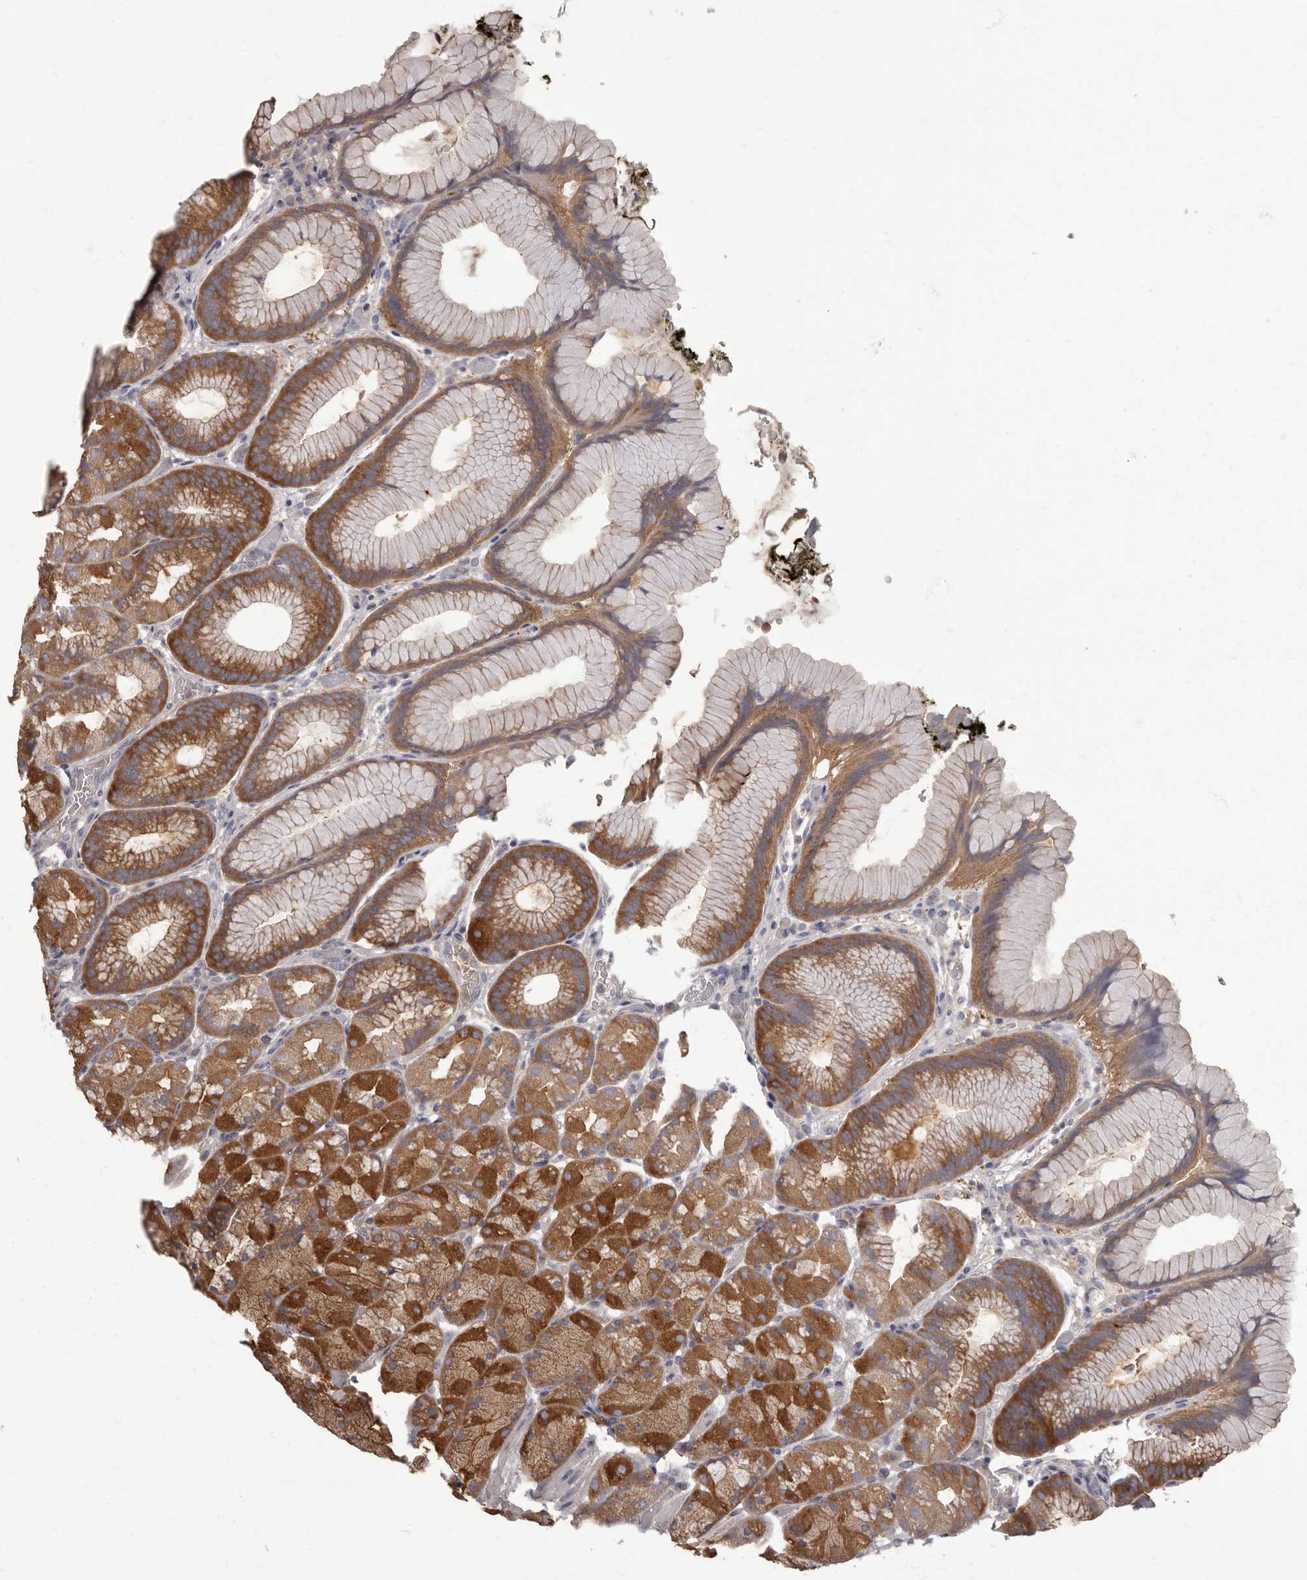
{"staining": {"intensity": "moderate", "quantity": ">75%", "location": "cytoplasmic/membranous"}, "tissue": "stomach", "cell_type": "Glandular cells", "image_type": "normal", "snomed": [{"axis": "morphology", "description": "Normal tissue, NOS"}, {"axis": "topography", "description": "Stomach, upper"}, {"axis": "topography", "description": "Stomach"}], "caption": "Immunohistochemical staining of normal human stomach exhibits moderate cytoplasmic/membranous protein staining in about >75% of glandular cells. (DAB IHC, brown staining for protein, blue staining for nuclei).", "gene": "APEH", "patient": {"sex": "male", "age": 48}}